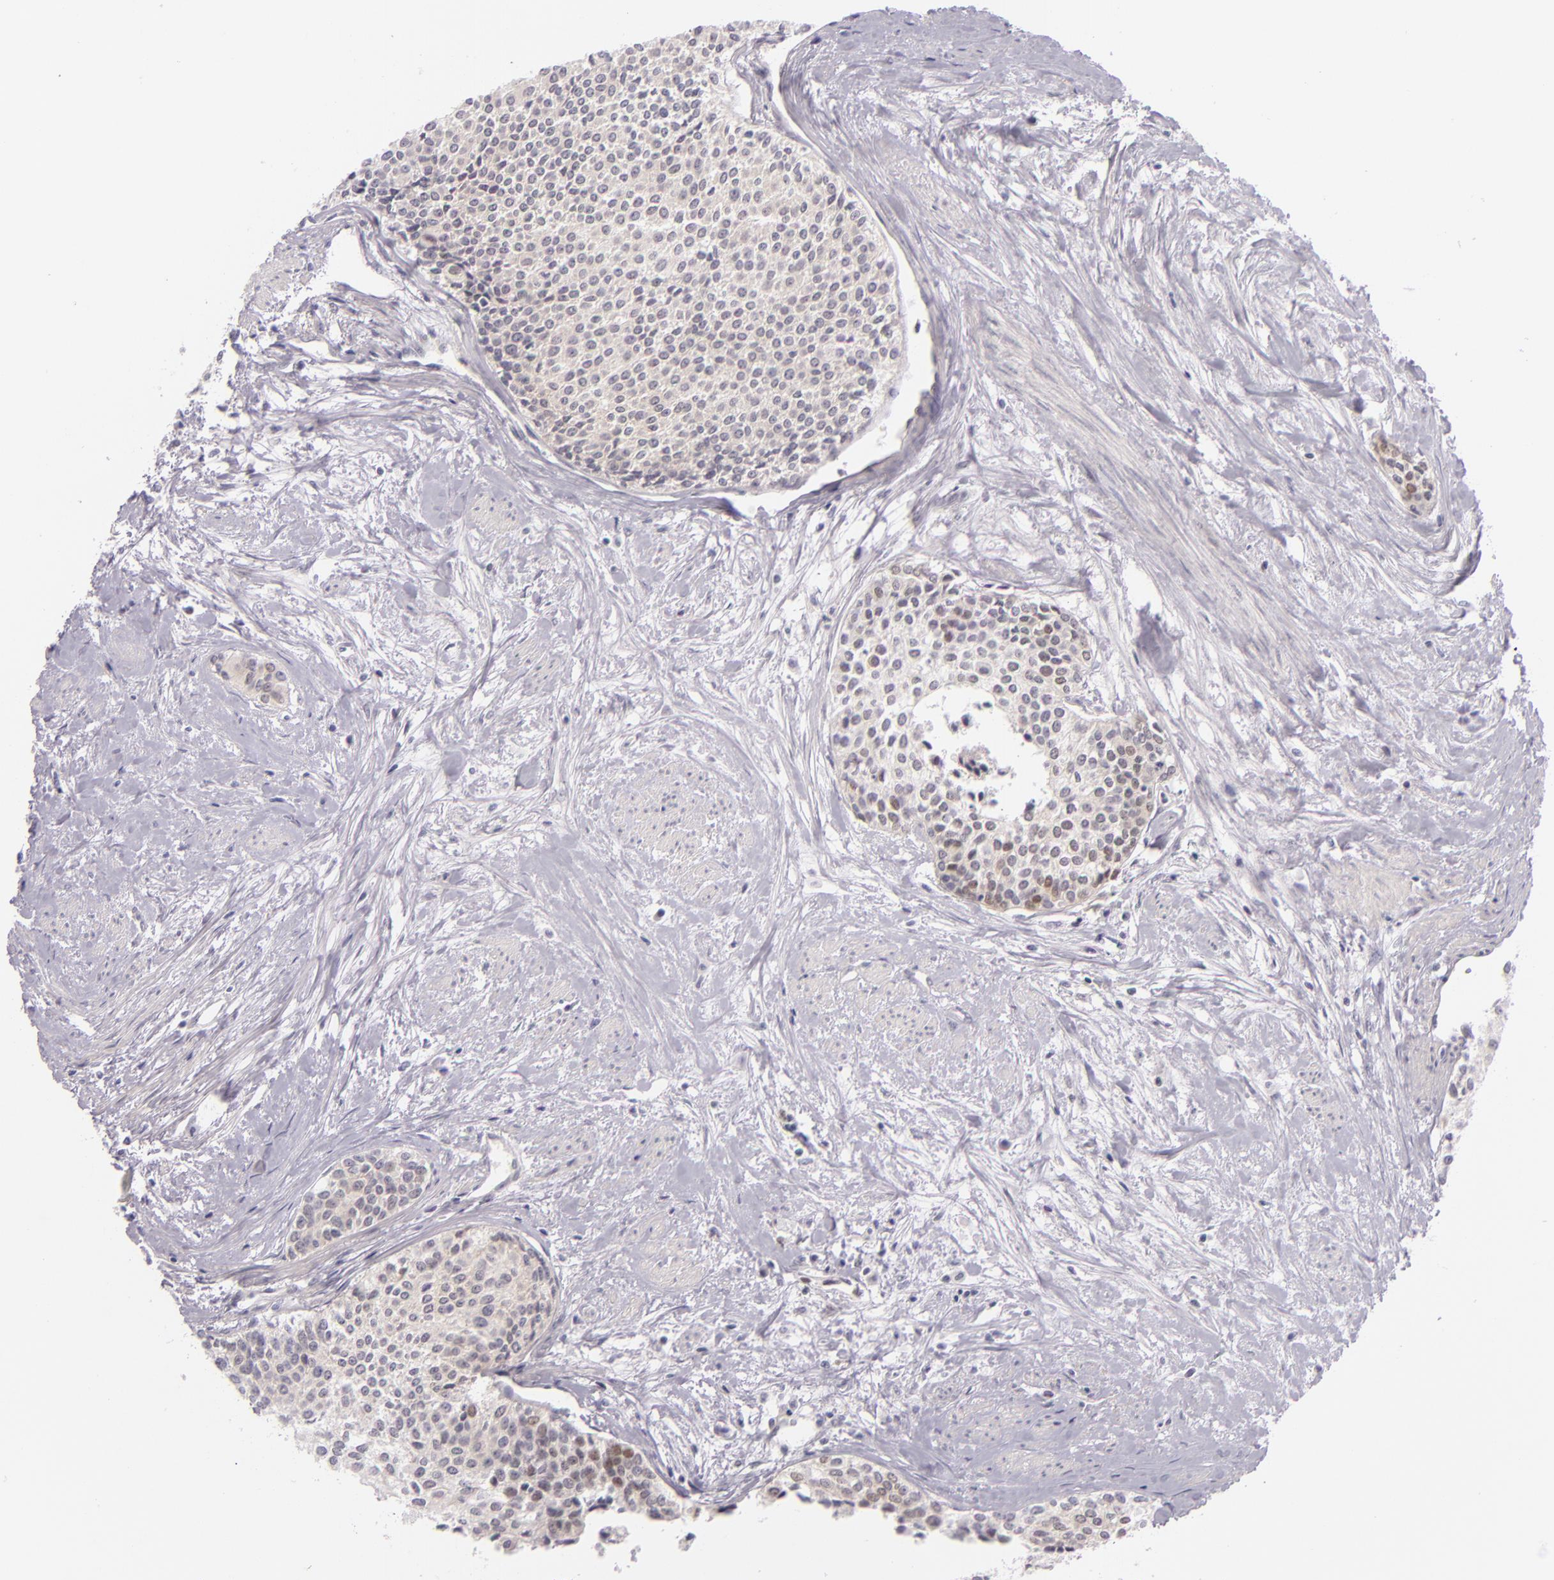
{"staining": {"intensity": "weak", "quantity": "25%-75%", "location": "cytoplasmic/membranous"}, "tissue": "urothelial cancer", "cell_type": "Tumor cells", "image_type": "cancer", "snomed": [{"axis": "morphology", "description": "Urothelial carcinoma, Low grade"}, {"axis": "topography", "description": "Urinary bladder"}], "caption": "Low-grade urothelial carcinoma stained with immunohistochemistry demonstrates weak cytoplasmic/membranous staining in approximately 25%-75% of tumor cells.", "gene": "BCL3", "patient": {"sex": "female", "age": 73}}